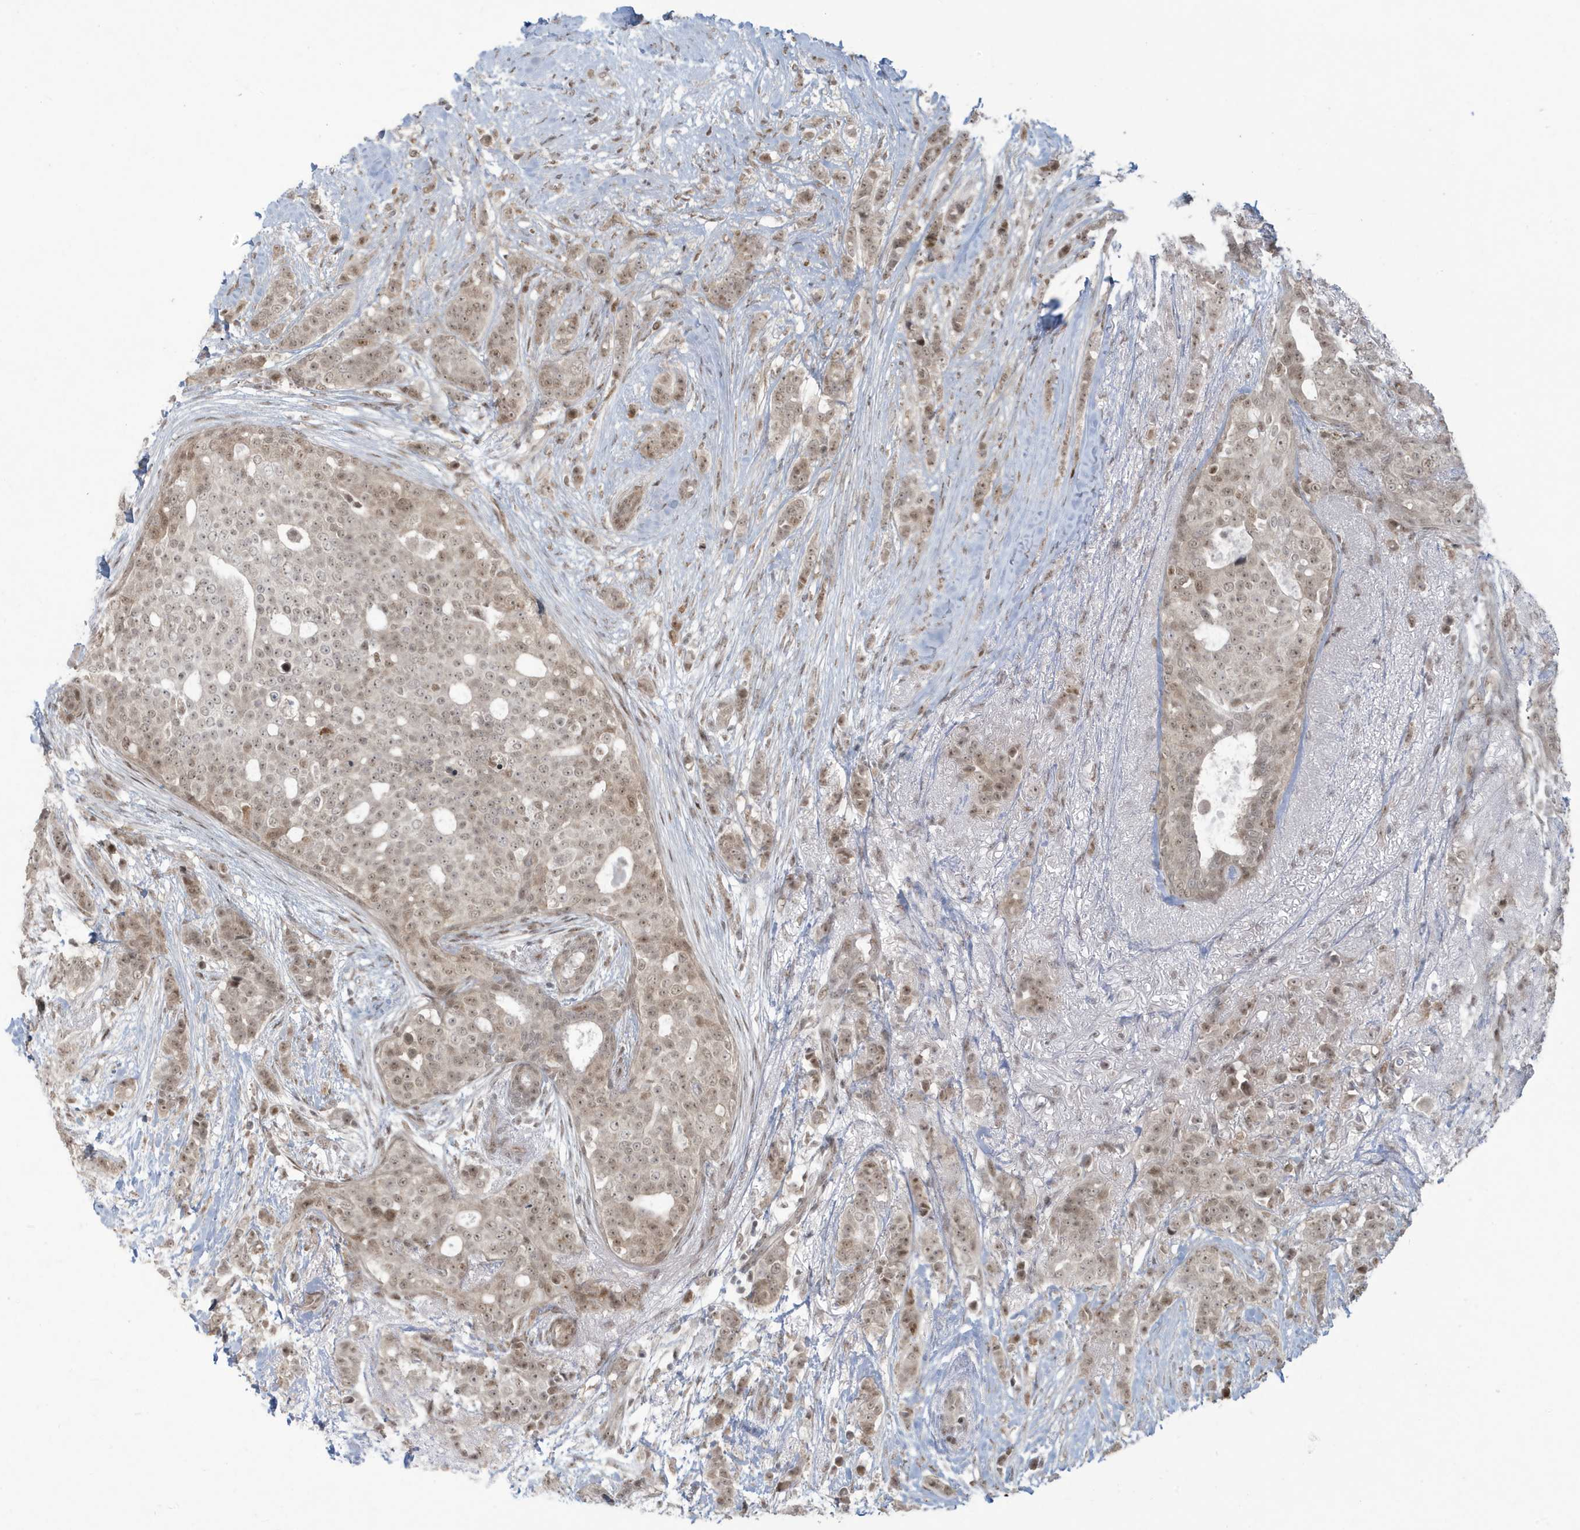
{"staining": {"intensity": "weak", "quantity": ">75%", "location": "nuclear"}, "tissue": "breast cancer", "cell_type": "Tumor cells", "image_type": "cancer", "snomed": [{"axis": "morphology", "description": "Lobular carcinoma"}, {"axis": "topography", "description": "Breast"}], "caption": "DAB immunohistochemical staining of human breast cancer (lobular carcinoma) displays weak nuclear protein expression in about >75% of tumor cells. The staining is performed using DAB (3,3'-diaminobenzidine) brown chromogen to label protein expression. The nuclei are counter-stained blue using hematoxylin.", "gene": "C1orf52", "patient": {"sex": "female", "age": 51}}